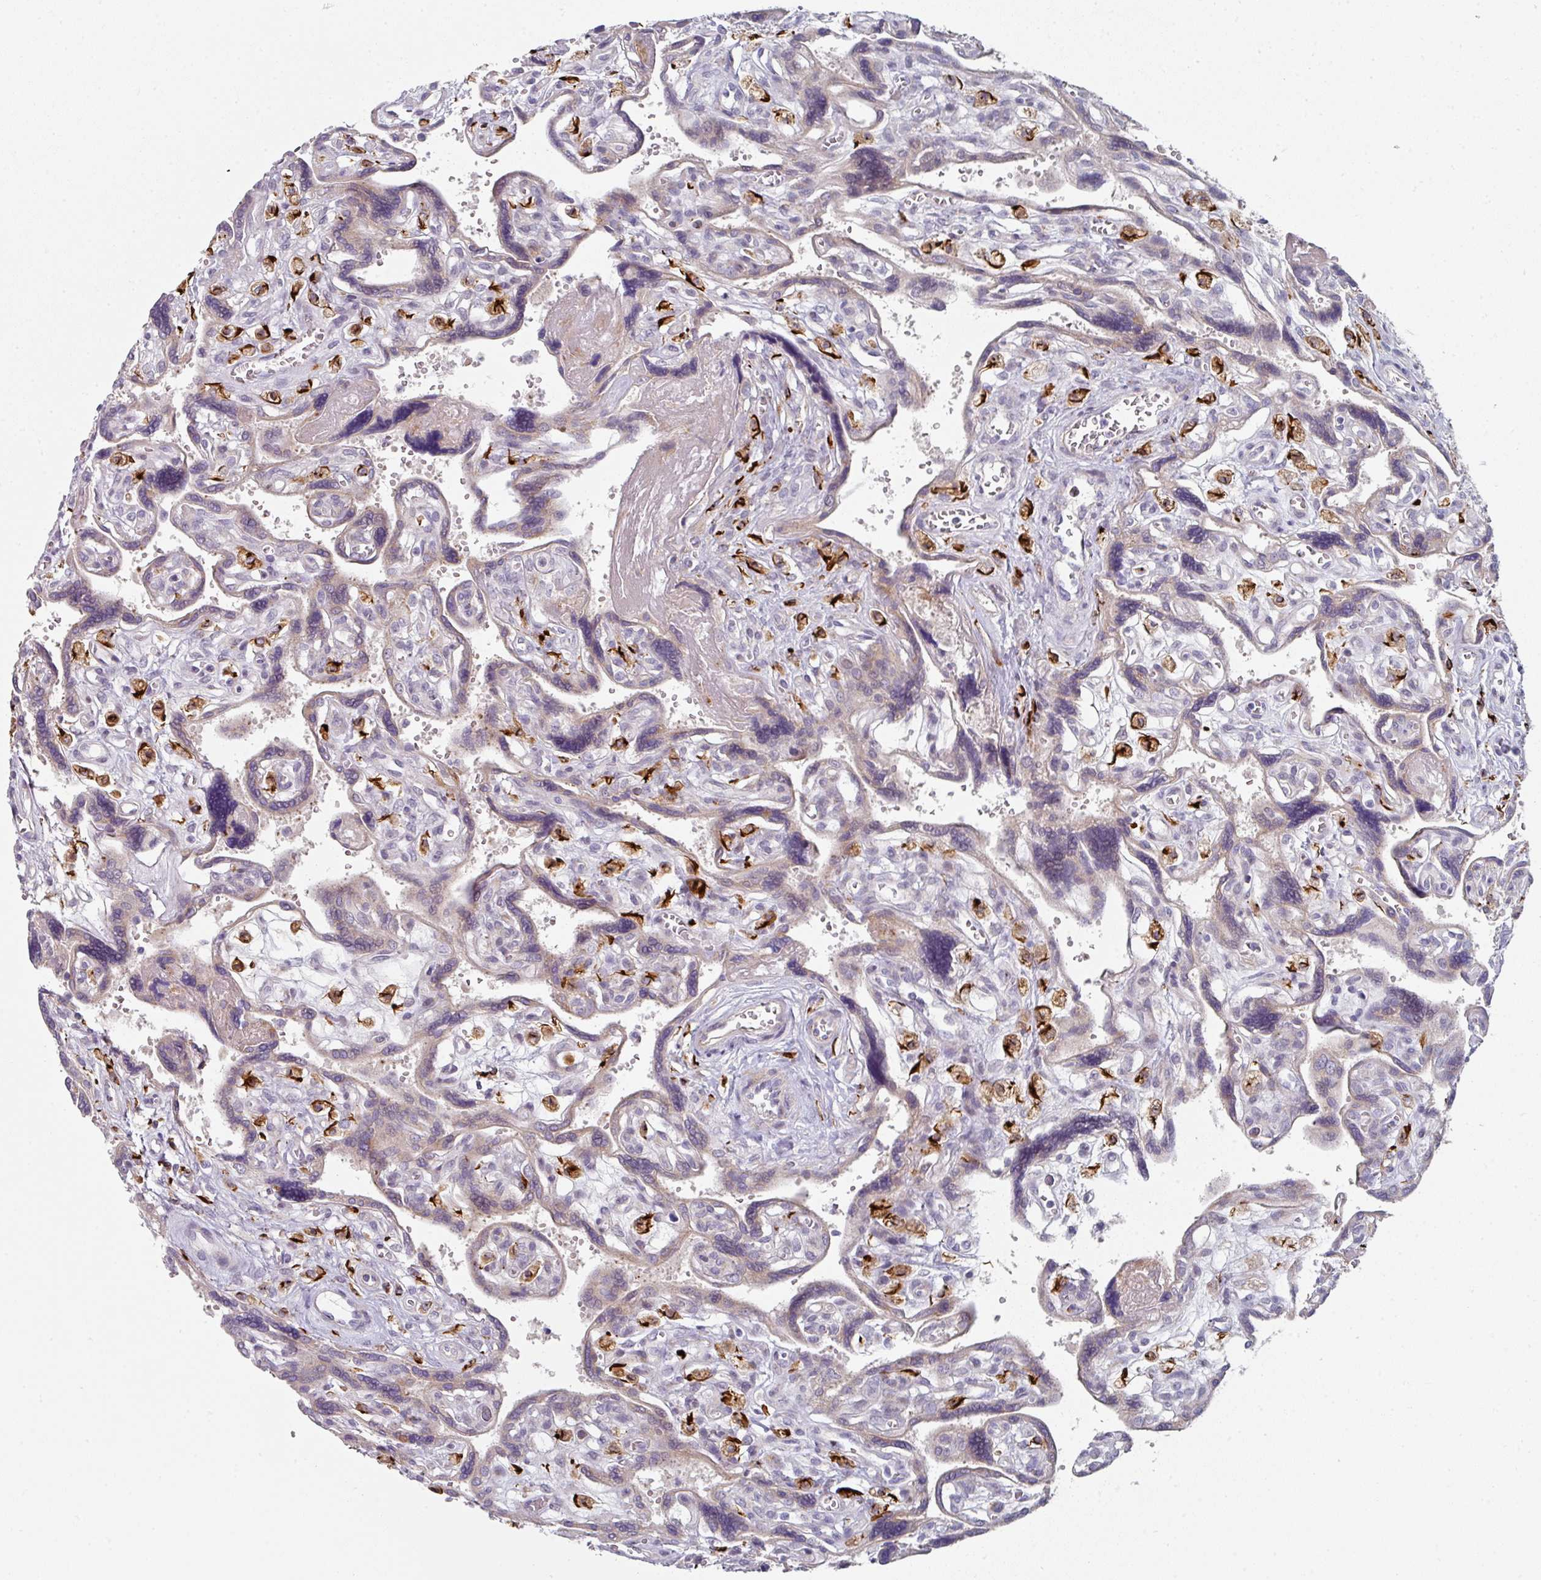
{"staining": {"intensity": "negative", "quantity": "none", "location": "none"}, "tissue": "placenta", "cell_type": "Trophoblastic cells", "image_type": "normal", "snomed": [{"axis": "morphology", "description": "Normal tissue, NOS"}, {"axis": "topography", "description": "Placenta"}], "caption": "Immunohistochemistry photomicrograph of unremarkable placenta stained for a protein (brown), which displays no positivity in trophoblastic cells. The staining was performed using DAB to visualize the protein expression in brown, while the nuclei were stained in blue with hematoxylin (Magnification: 20x).", "gene": "WSB2", "patient": {"sex": "female", "age": 39}}